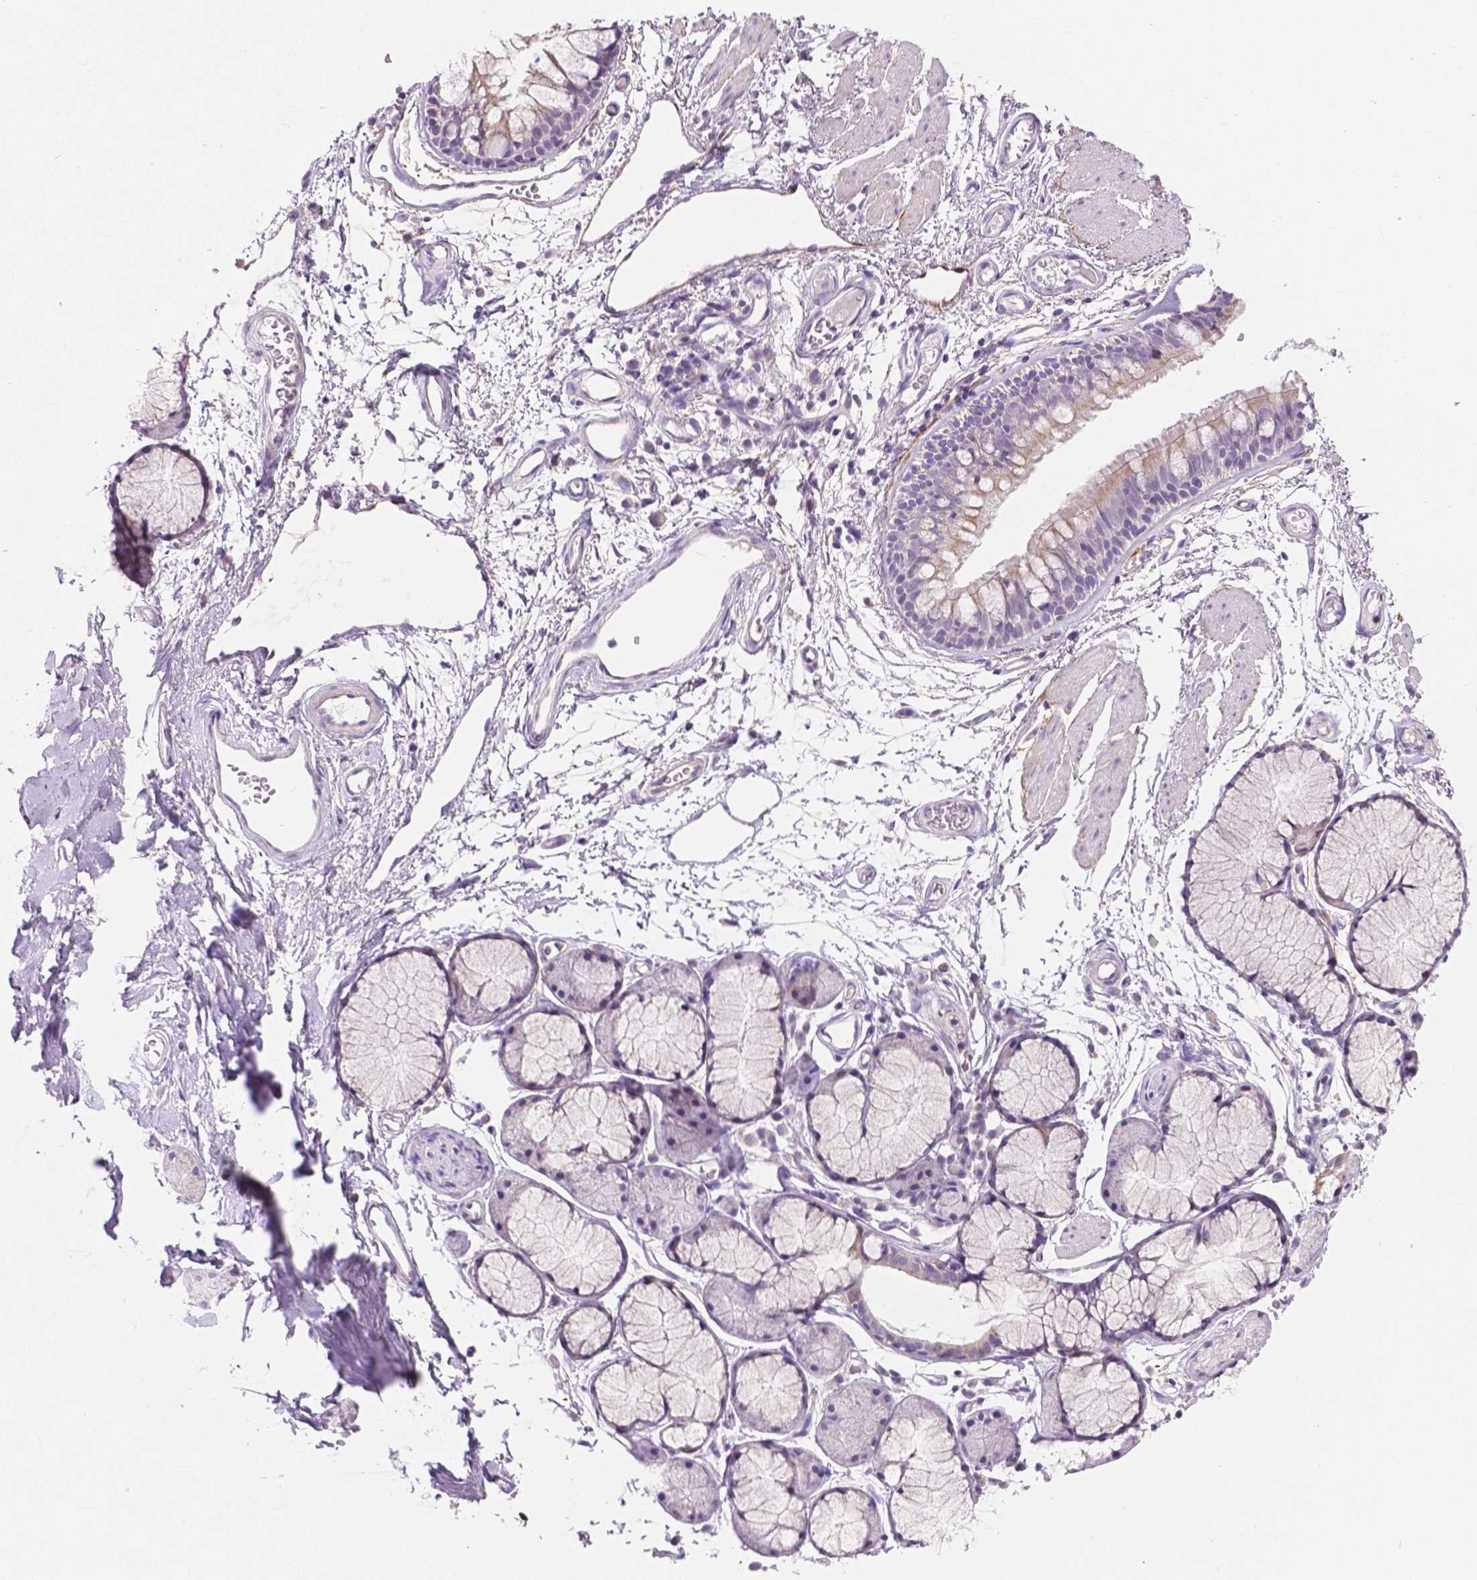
{"staining": {"intensity": "negative", "quantity": "none", "location": "none"}, "tissue": "adipose tissue", "cell_type": "Adipocytes", "image_type": "normal", "snomed": [{"axis": "morphology", "description": "Normal tissue, NOS"}, {"axis": "topography", "description": "Cartilage tissue"}, {"axis": "topography", "description": "Bronchus"}], "caption": "The immunohistochemistry (IHC) image has no significant positivity in adipocytes of adipose tissue.", "gene": "CSPG5", "patient": {"sex": "female", "age": 79}}